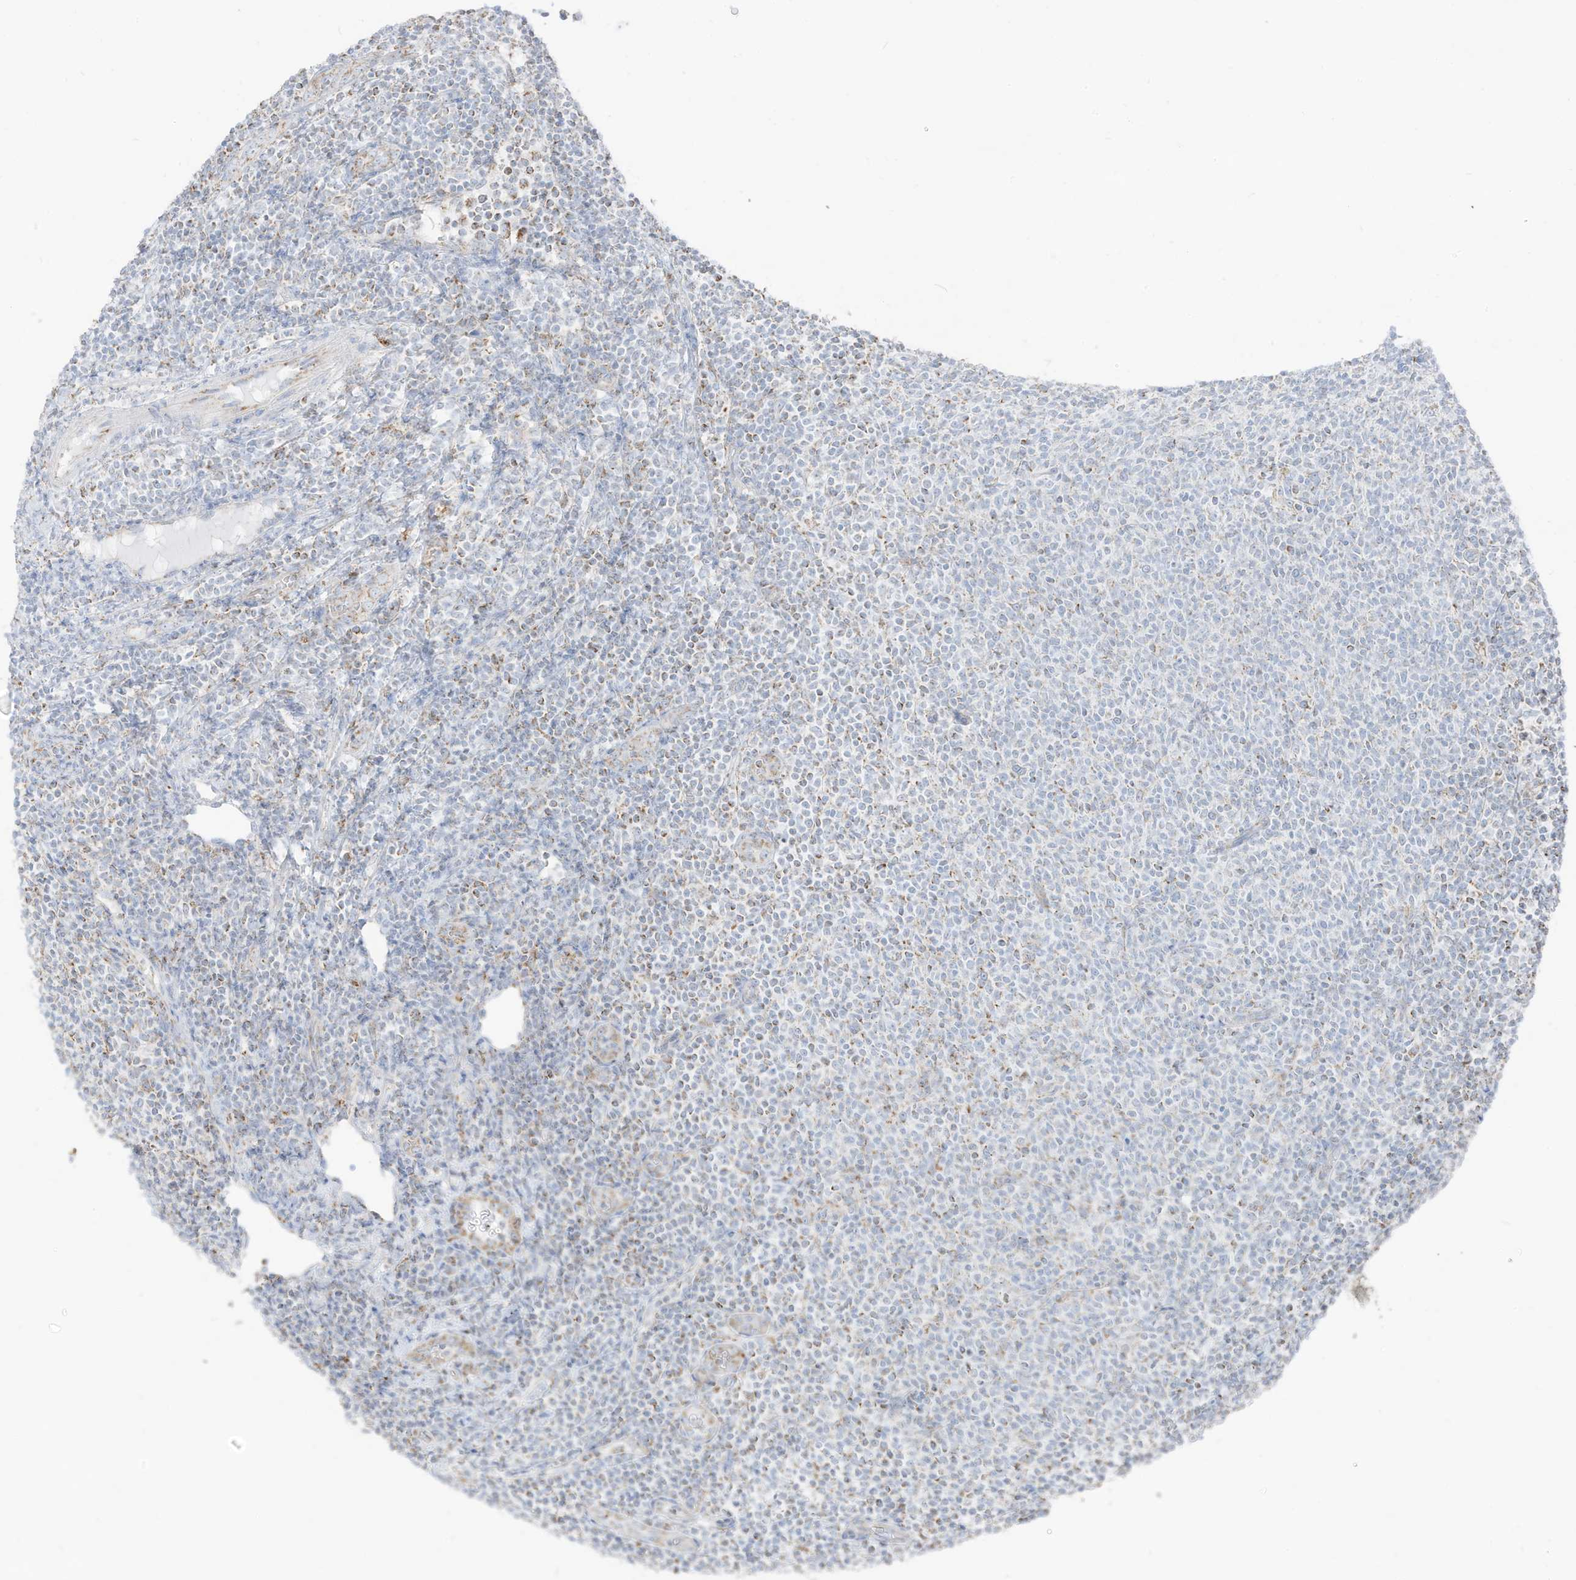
{"staining": {"intensity": "negative", "quantity": "none", "location": "none"}, "tissue": "lymphoma", "cell_type": "Tumor cells", "image_type": "cancer", "snomed": [{"axis": "morphology", "description": "Malignant lymphoma, non-Hodgkin's type, Low grade"}, {"axis": "topography", "description": "Lymph node"}], "caption": "Immunohistochemistry (IHC) micrograph of human lymphoma stained for a protein (brown), which demonstrates no positivity in tumor cells.", "gene": "ETHE1", "patient": {"sex": "male", "age": 66}}